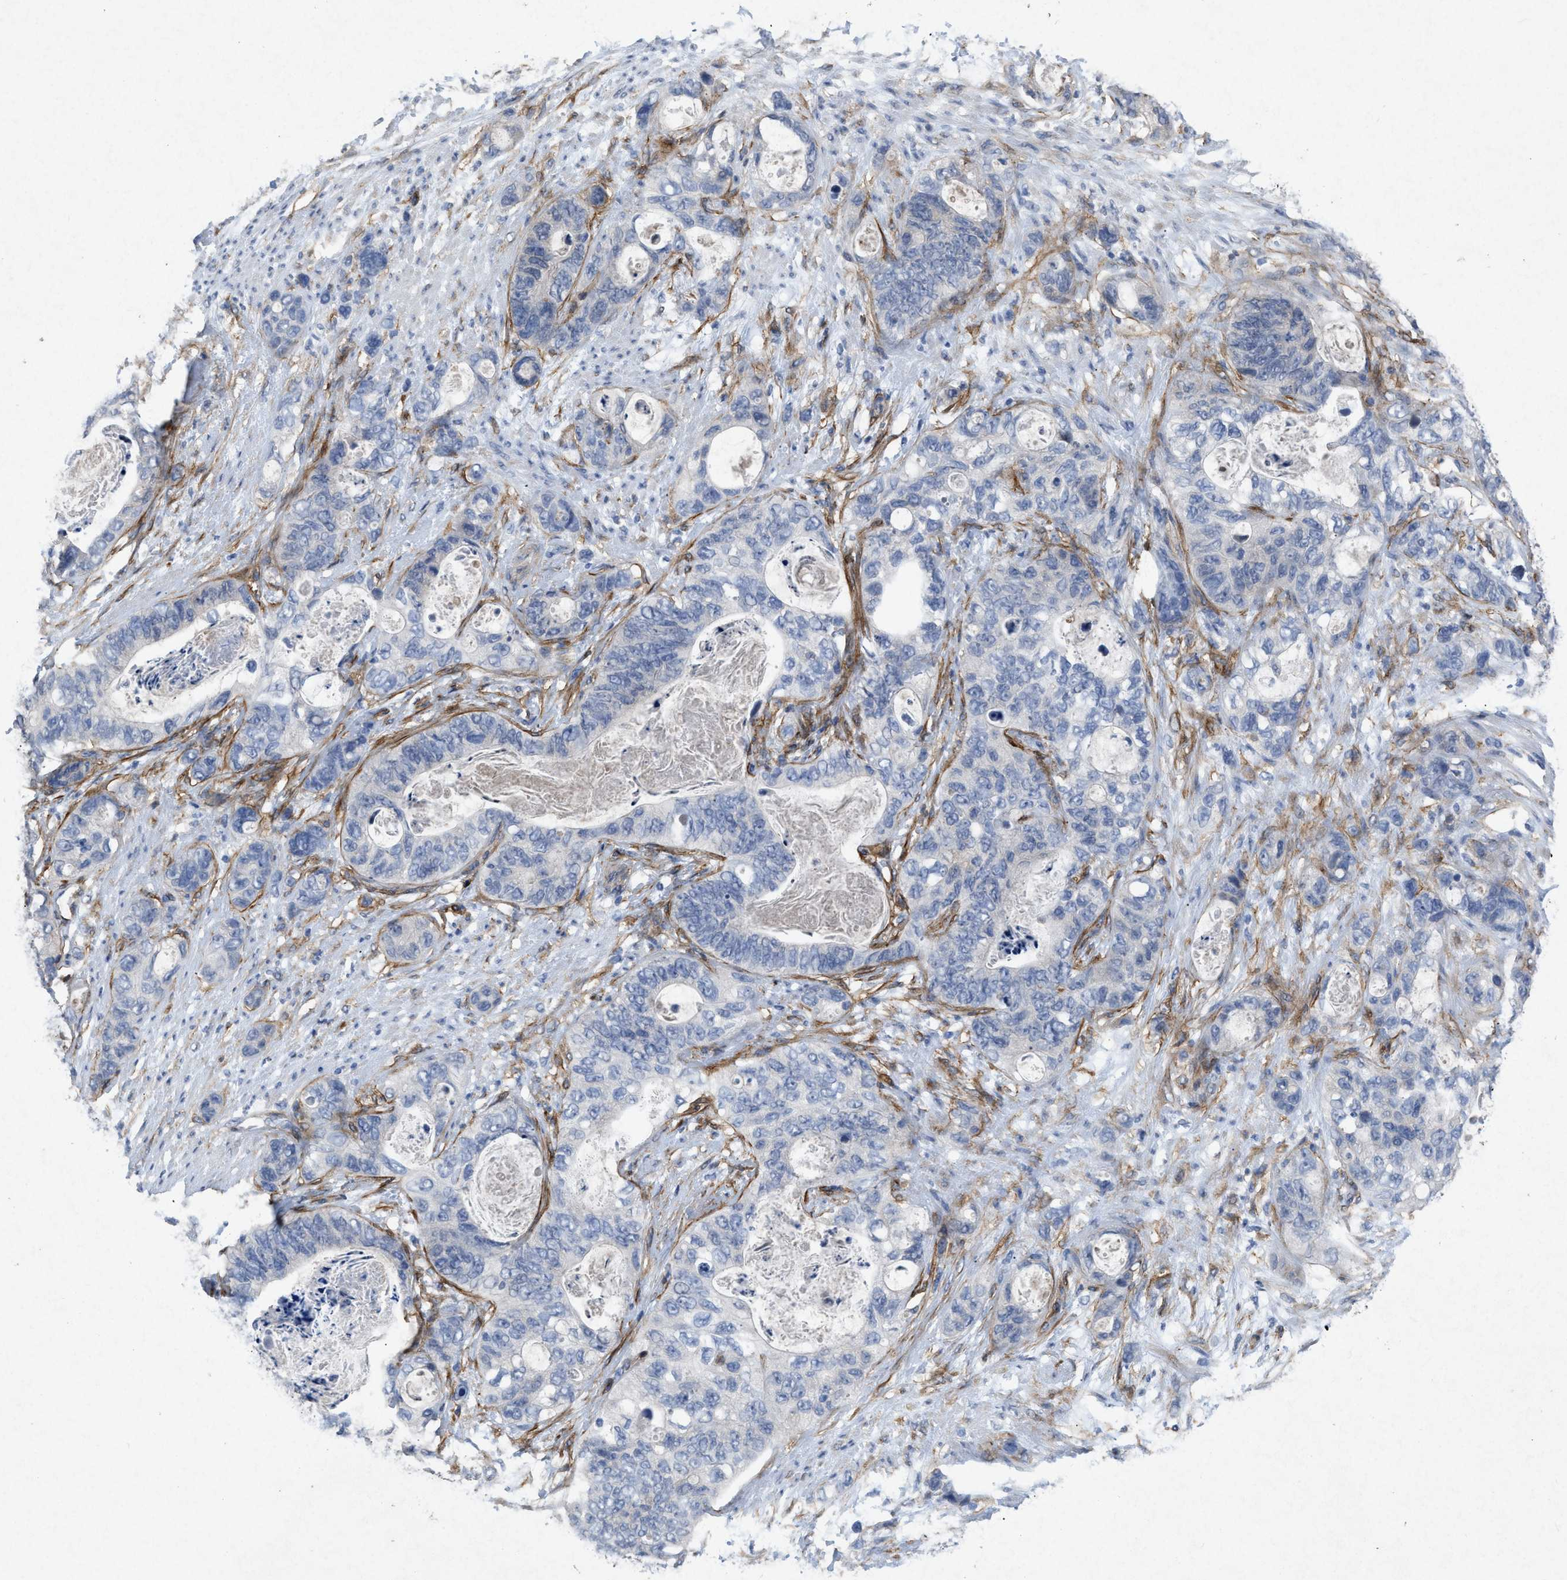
{"staining": {"intensity": "negative", "quantity": "none", "location": "none"}, "tissue": "stomach cancer", "cell_type": "Tumor cells", "image_type": "cancer", "snomed": [{"axis": "morphology", "description": "Normal tissue, NOS"}, {"axis": "morphology", "description": "Adenocarcinoma, NOS"}, {"axis": "topography", "description": "Stomach"}], "caption": "DAB immunohistochemical staining of adenocarcinoma (stomach) reveals no significant expression in tumor cells.", "gene": "PDGFRA", "patient": {"sex": "female", "age": 89}}